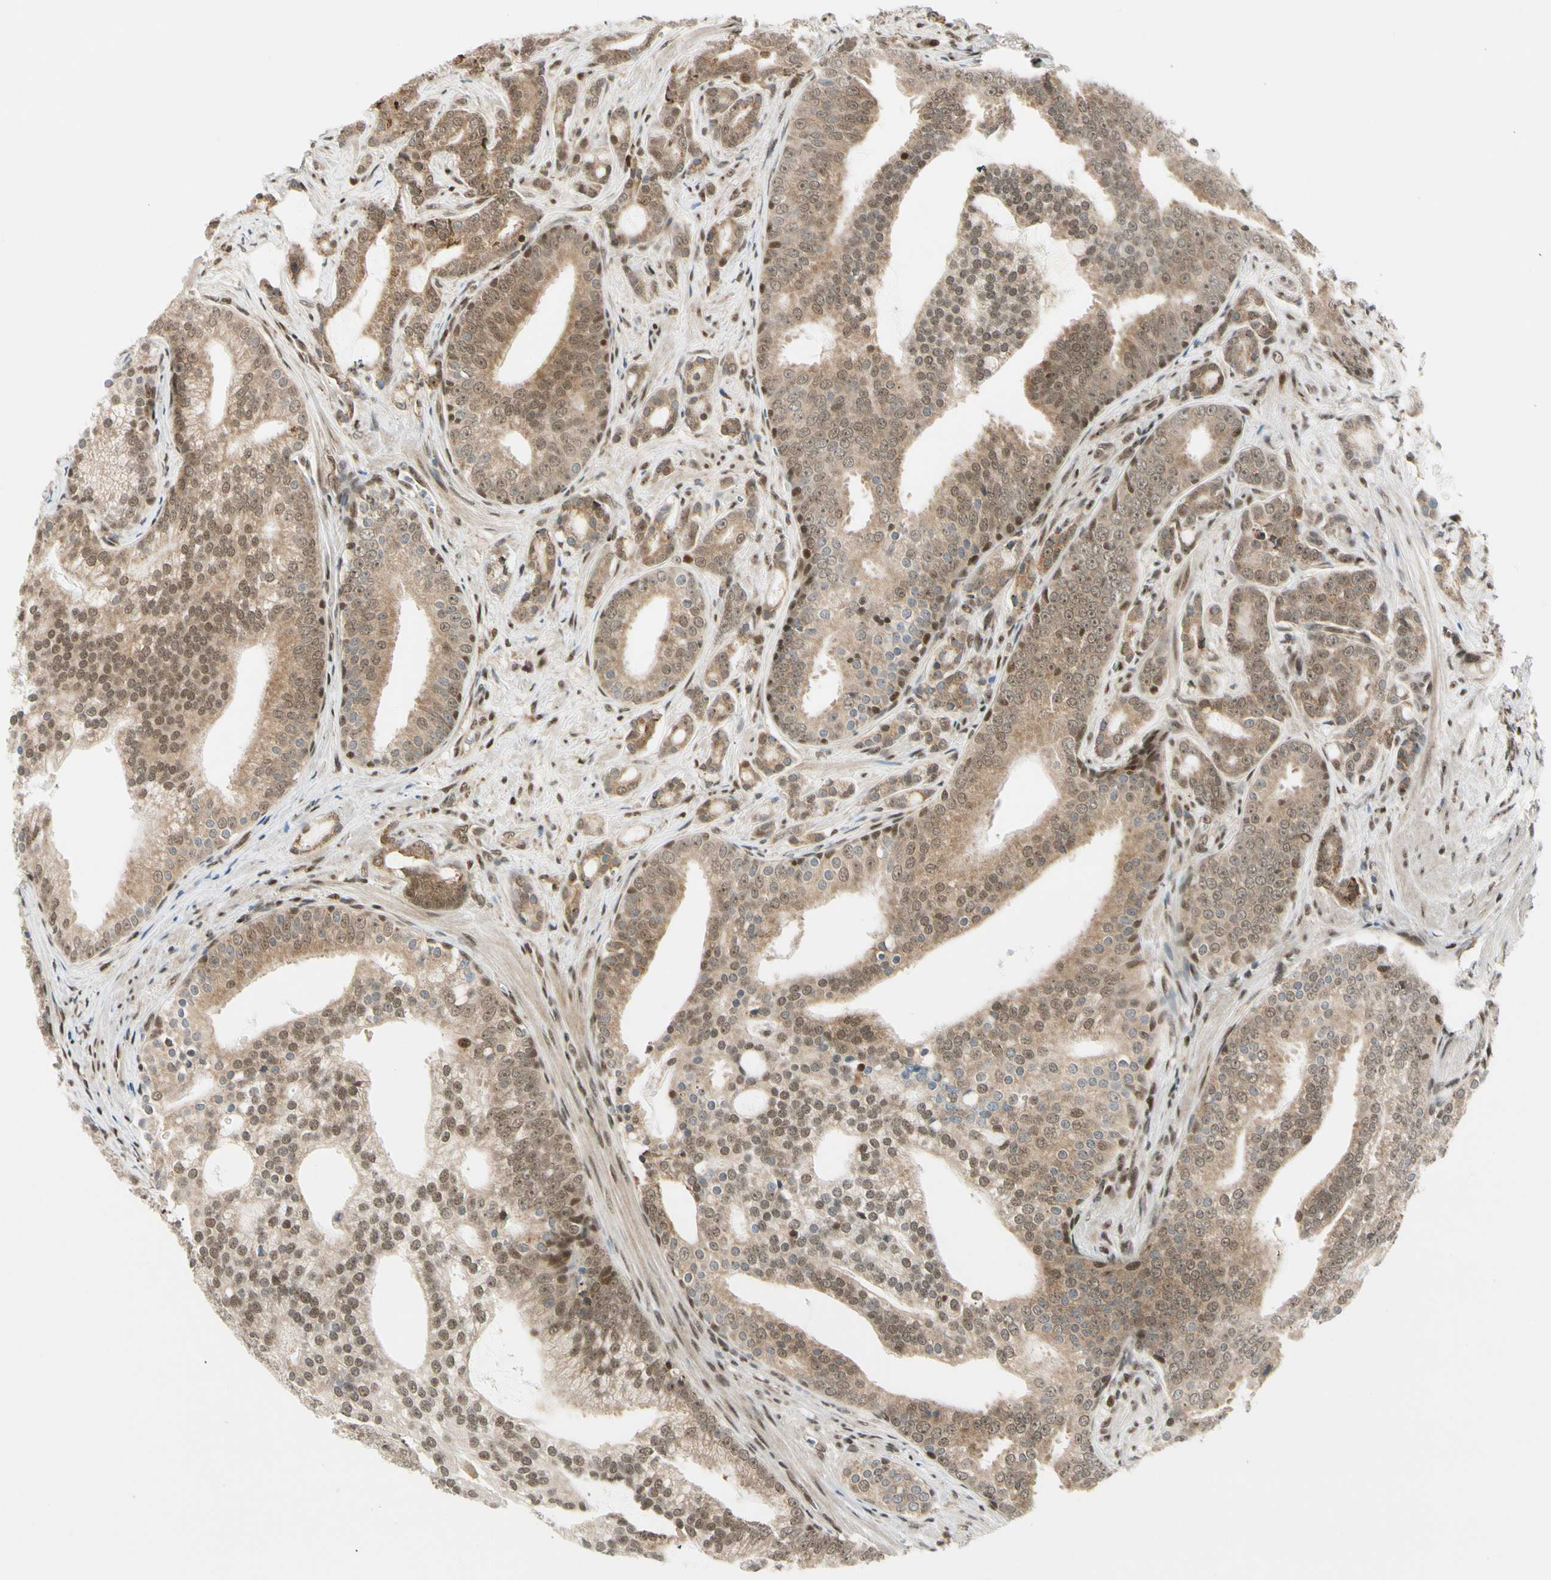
{"staining": {"intensity": "moderate", "quantity": ">75%", "location": "cytoplasmic/membranous,nuclear"}, "tissue": "prostate cancer", "cell_type": "Tumor cells", "image_type": "cancer", "snomed": [{"axis": "morphology", "description": "Adenocarcinoma, Low grade"}, {"axis": "topography", "description": "Prostate"}], "caption": "A high-resolution micrograph shows immunohistochemistry (IHC) staining of adenocarcinoma (low-grade) (prostate), which demonstrates moderate cytoplasmic/membranous and nuclear positivity in about >75% of tumor cells.", "gene": "DAXX", "patient": {"sex": "male", "age": 58}}